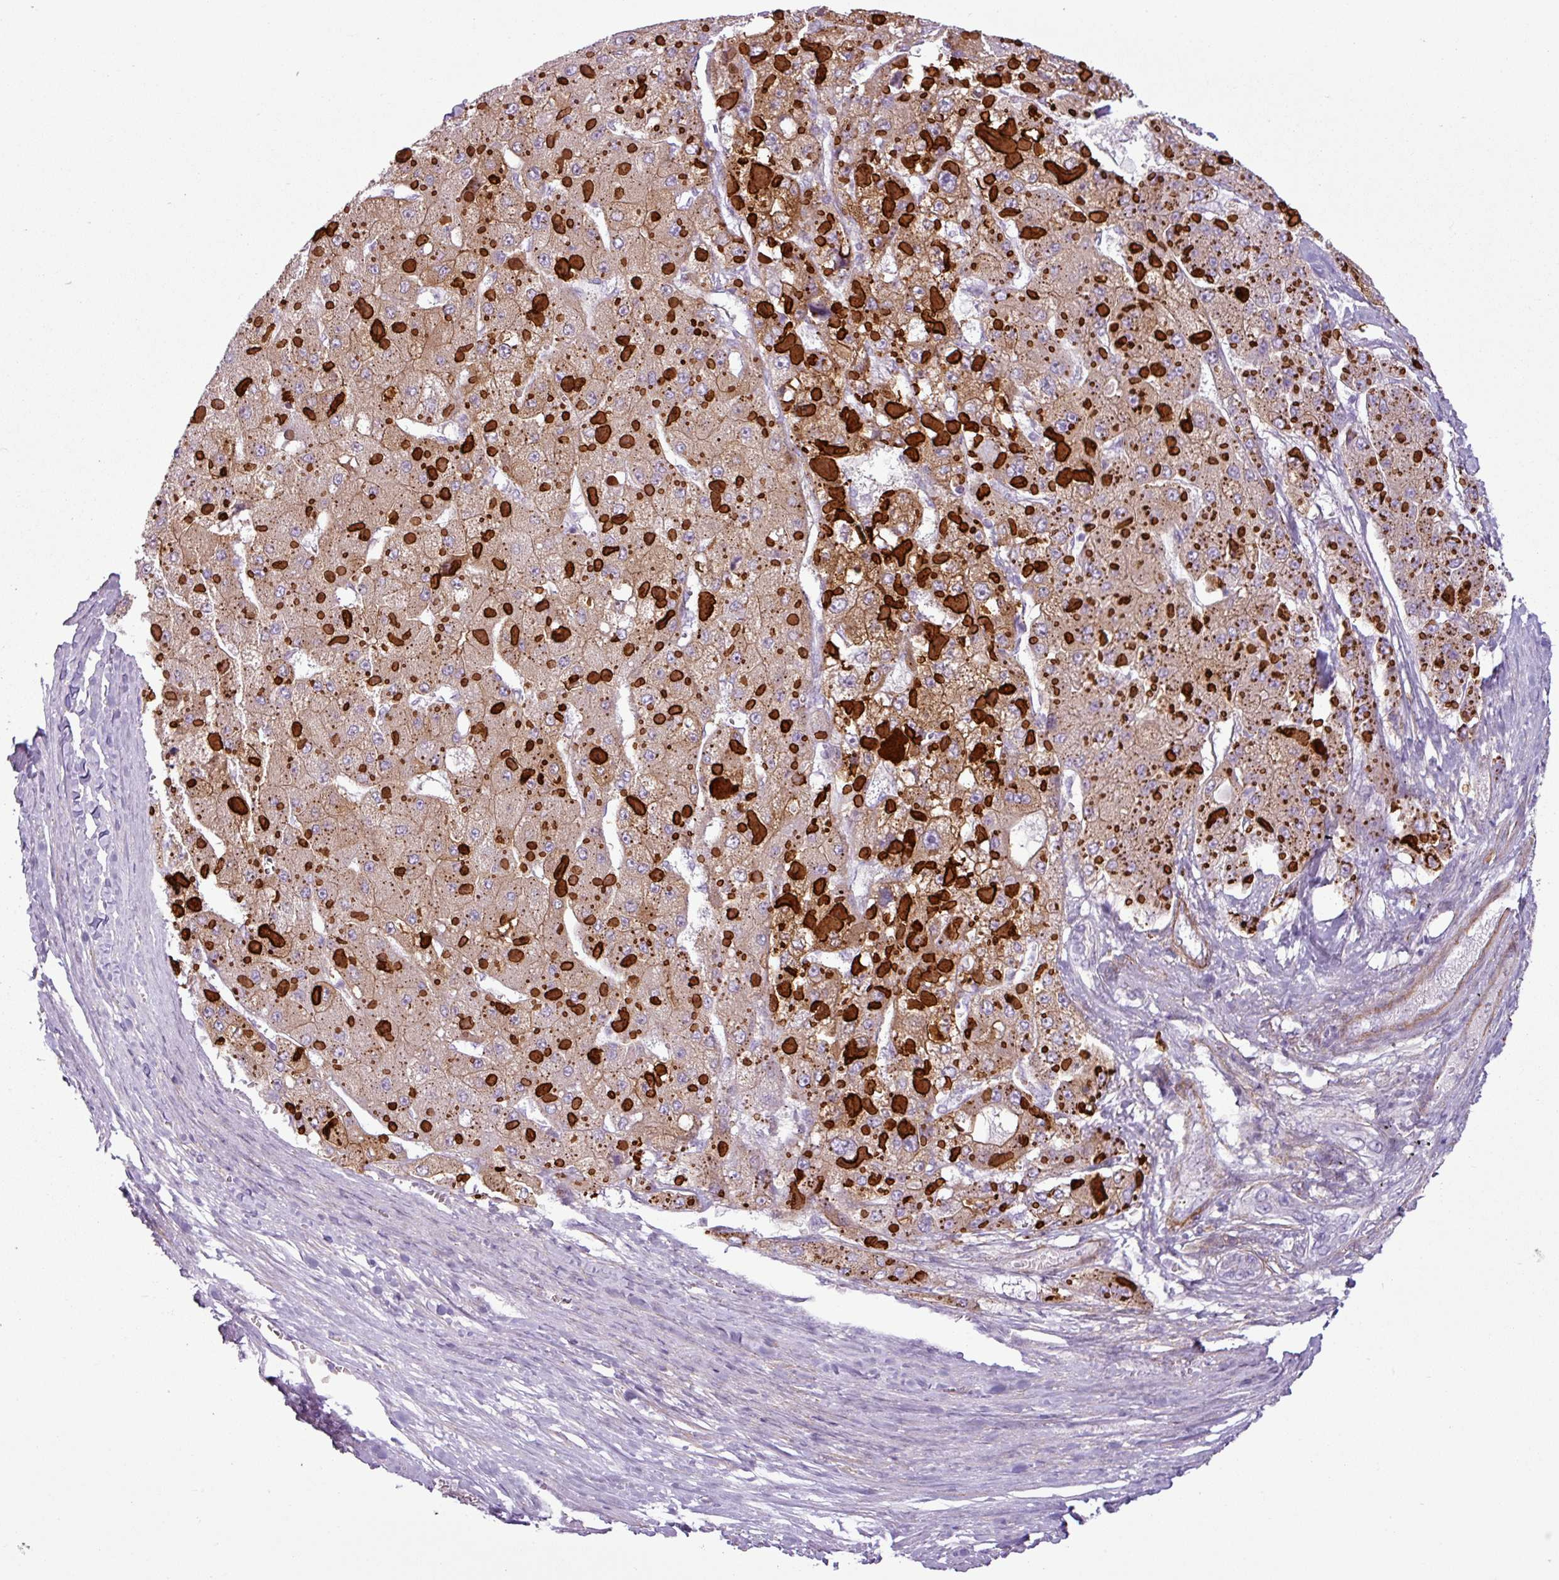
{"staining": {"intensity": "negative", "quantity": "none", "location": "none"}, "tissue": "liver cancer", "cell_type": "Tumor cells", "image_type": "cancer", "snomed": [{"axis": "morphology", "description": "Carcinoma, Hepatocellular, NOS"}, {"axis": "topography", "description": "Liver"}], "caption": "Immunohistochemistry (IHC) of liver hepatocellular carcinoma exhibits no staining in tumor cells.", "gene": "ATP10A", "patient": {"sex": "female", "age": 73}}